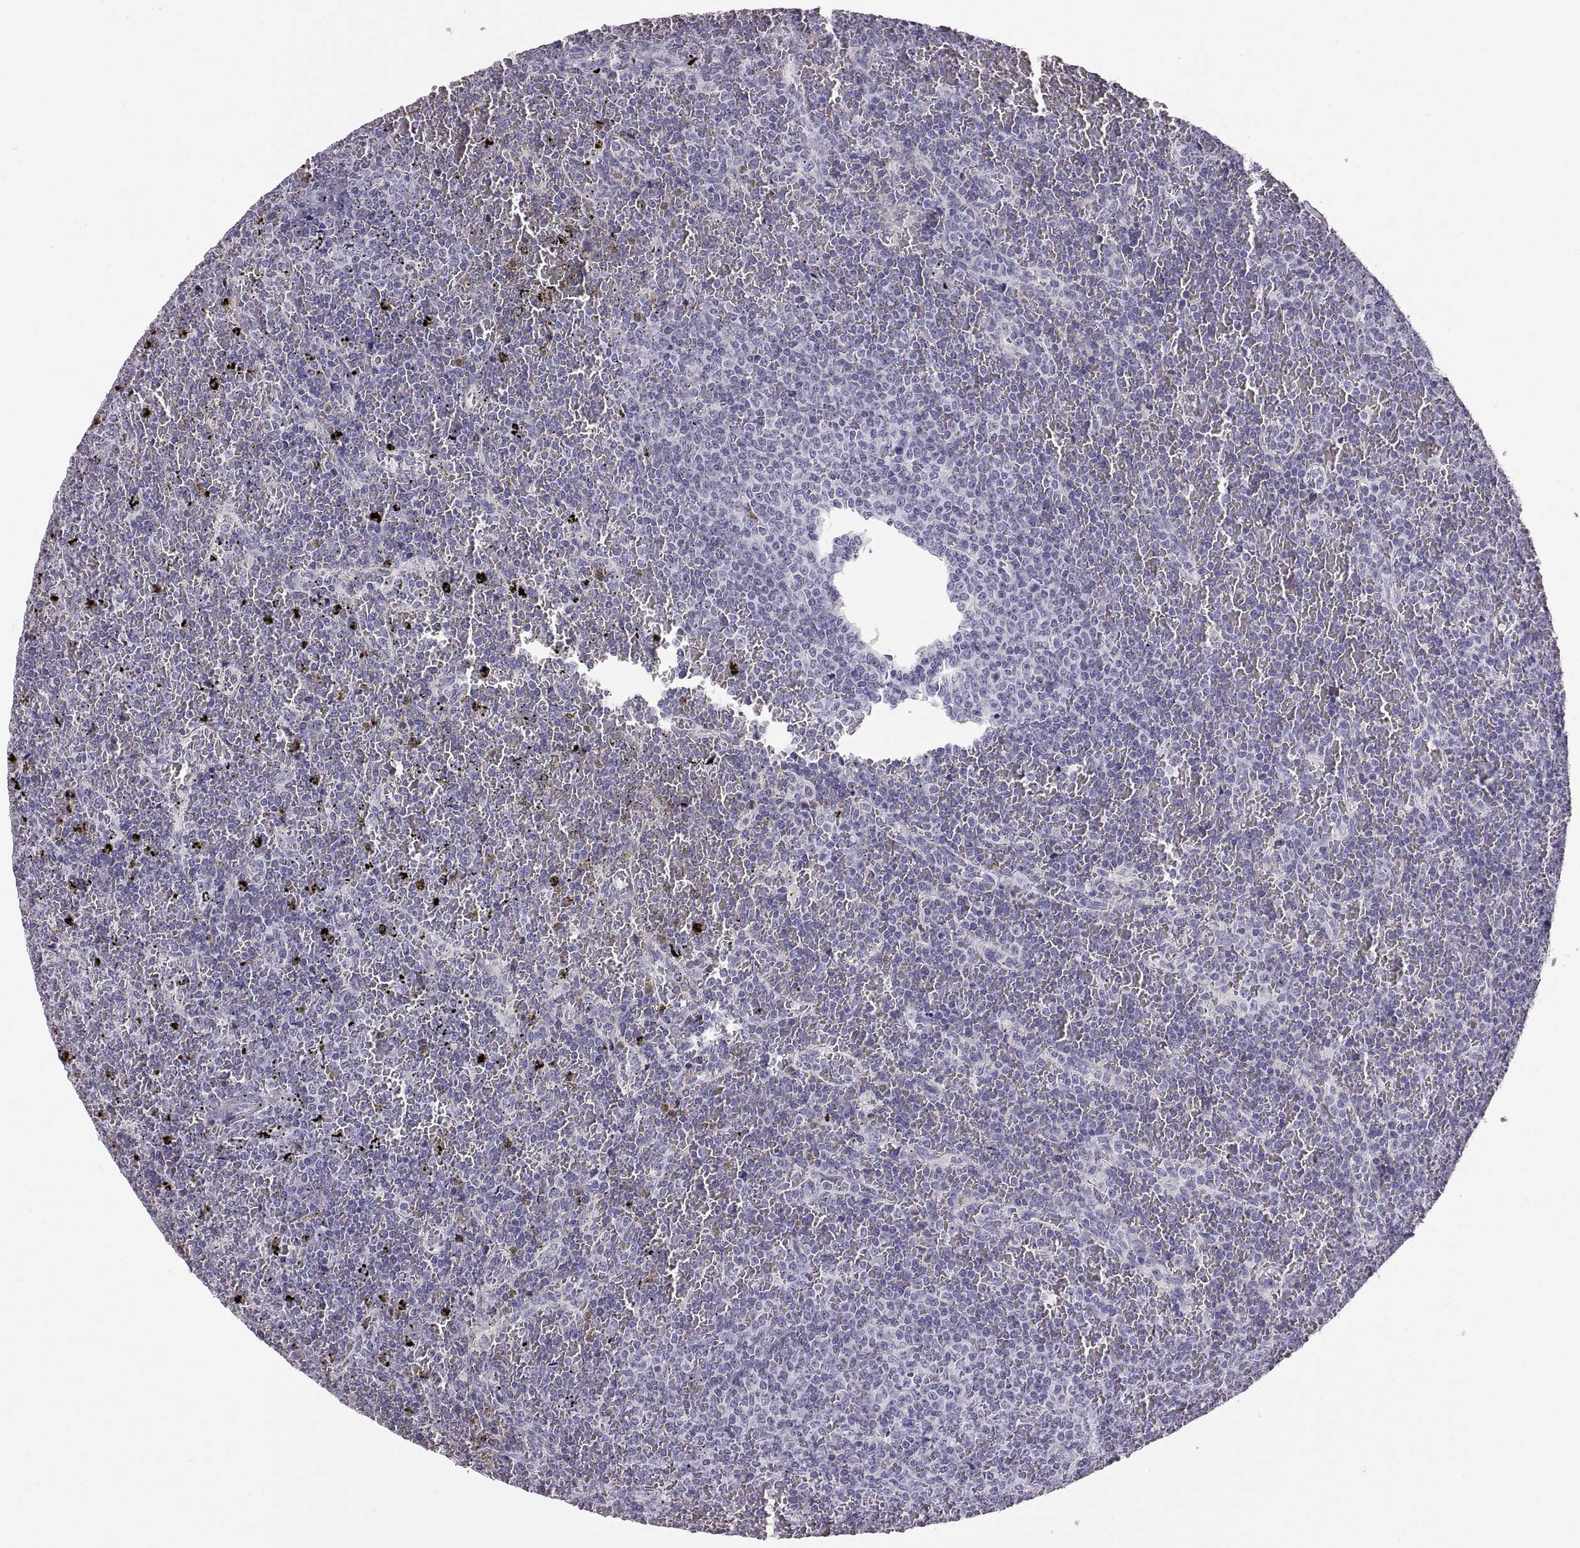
{"staining": {"intensity": "negative", "quantity": "none", "location": "none"}, "tissue": "lymphoma", "cell_type": "Tumor cells", "image_type": "cancer", "snomed": [{"axis": "morphology", "description": "Malignant lymphoma, non-Hodgkin's type, Low grade"}, {"axis": "topography", "description": "Spleen"}], "caption": "Immunohistochemical staining of human malignant lymphoma, non-Hodgkin's type (low-grade) shows no significant staining in tumor cells. Brightfield microscopy of IHC stained with DAB (brown) and hematoxylin (blue), captured at high magnification.", "gene": "ADAM32", "patient": {"sex": "female", "age": 77}}